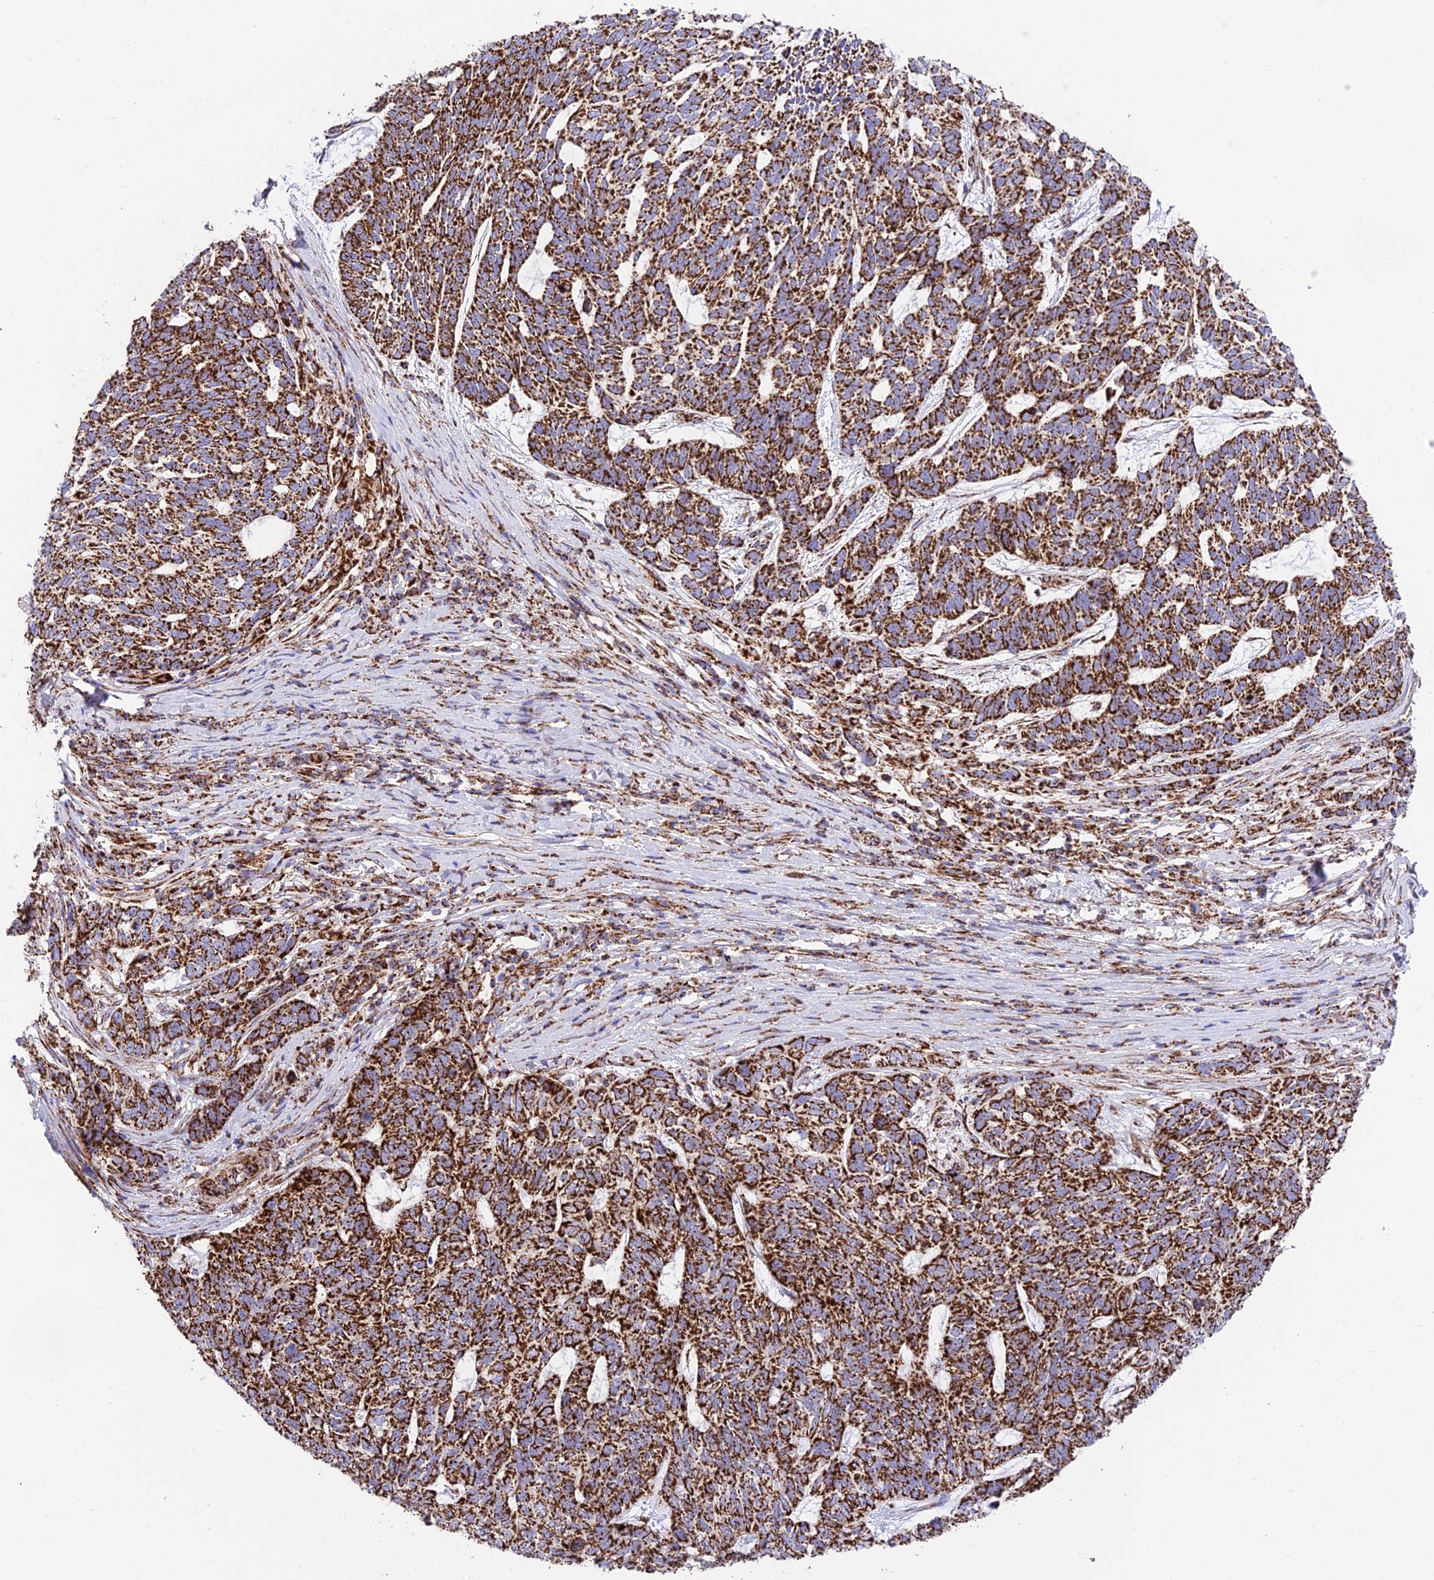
{"staining": {"intensity": "strong", "quantity": ">75%", "location": "cytoplasmic/membranous"}, "tissue": "skin cancer", "cell_type": "Tumor cells", "image_type": "cancer", "snomed": [{"axis": "morphology", "description": "Basal cell carcinoma"}, {"axis": "topography", "description": "Skin"}], "caption": "Tumor cells demonstrate high levels of strong cytoplasmic/membranous positivity in approximately >75% of cells in human skin basal cell carcinoma. Using DAB (3,3'-diaminobenzidine) (brown) and hematoxylin (blue) stains, captured at high magnification using brightfield microscopy.", "gene": "CHCHD3", "patient": {"sex": "female", "age": 65}}